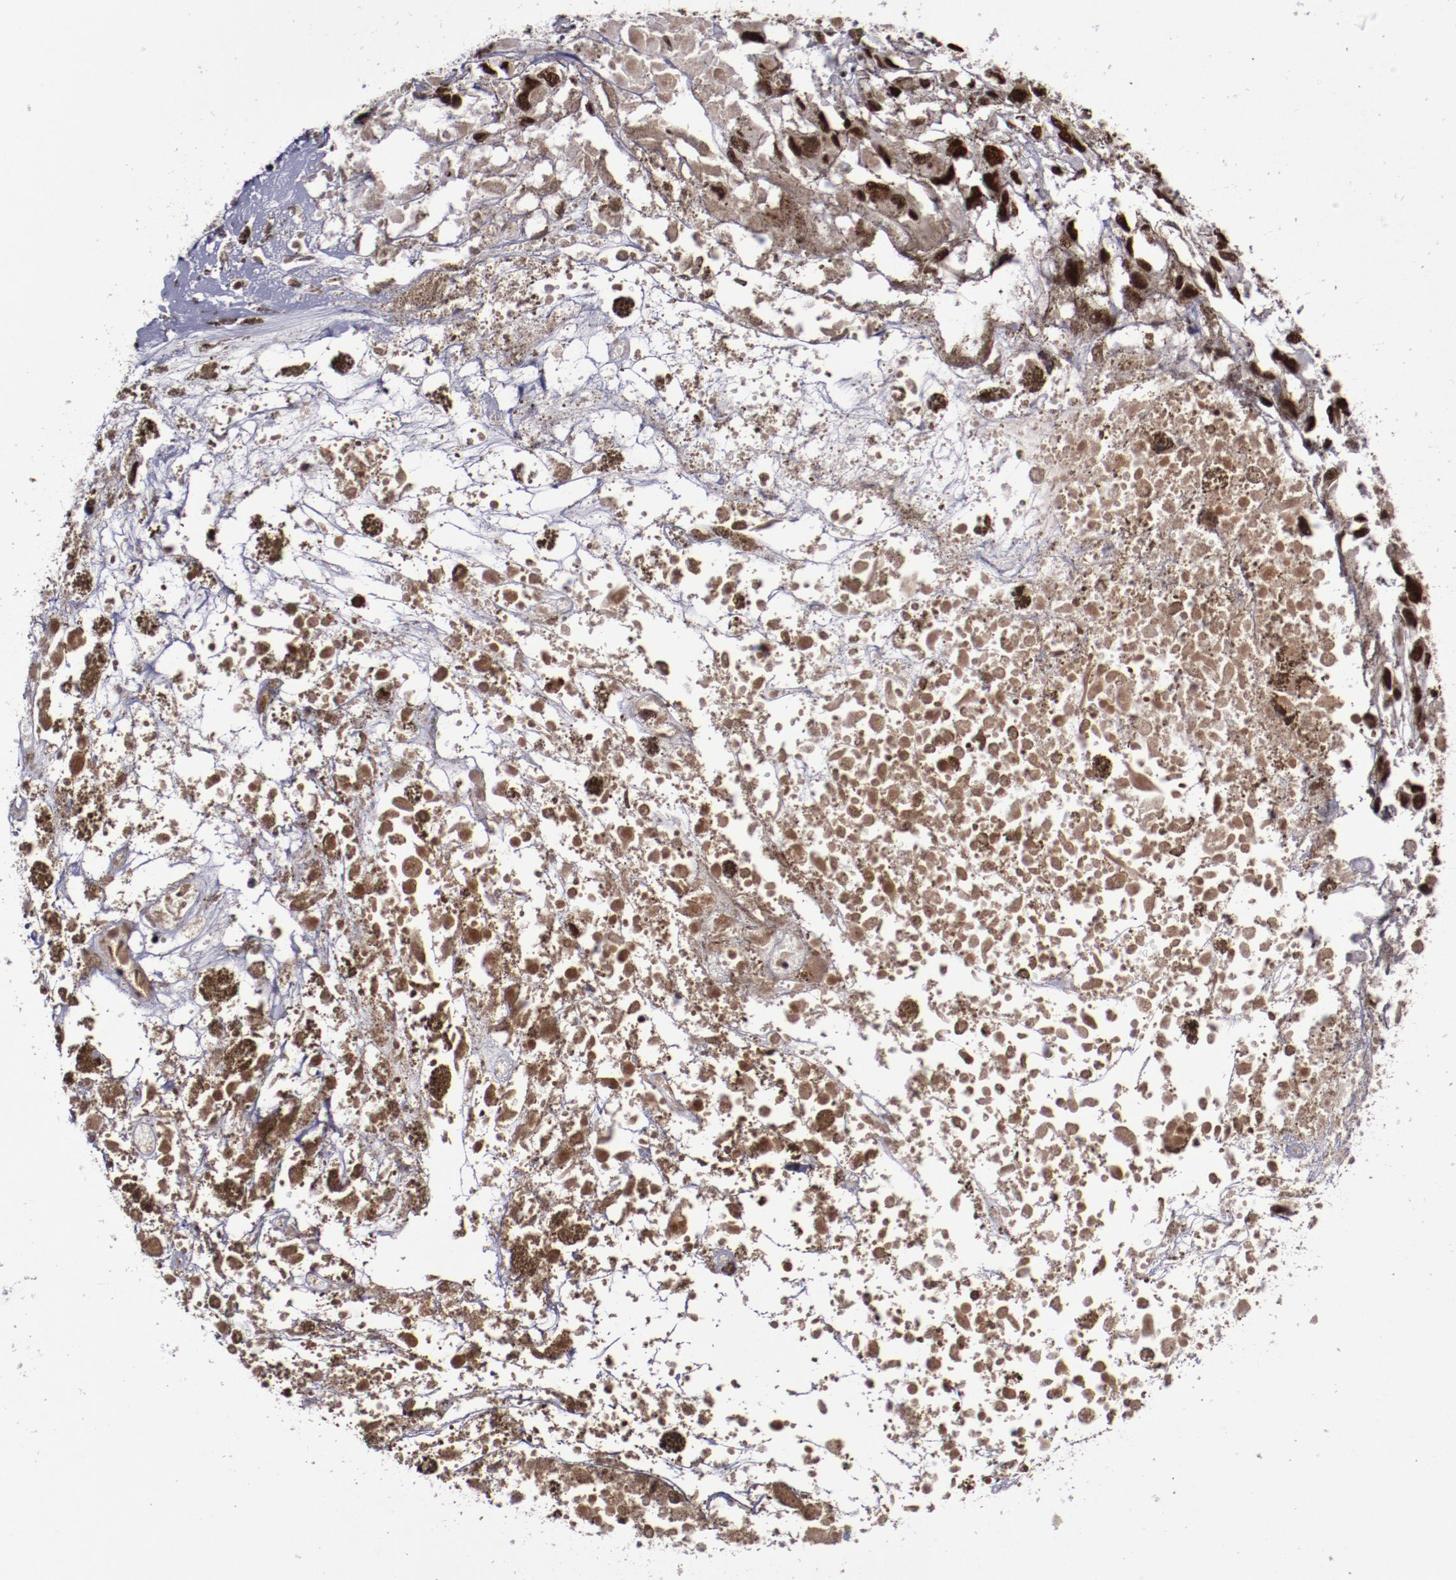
{"staining": {"intensity": "strong", "quantity": ">75%", "location": "nuclear"}, "tissue": "melanoma", "cell_type": "Tumor cells", "image_type": "cancer", "snomed": [{"axis": "morphology", "description": "Malignant melanoma, Metastatic site"}, {"axis": "topography", "description": "Lymph node"}], "caption": "Brown immunohistochemical staining in human malignant melanoma (metastatic site) shows strong nuclear staining in approximately >75% of tumor cells. The protein of interest is shown in brown color, while the nuclei are stained blue.", "gene": "ERH", "patient": {"sex": "male", "age": 59}}